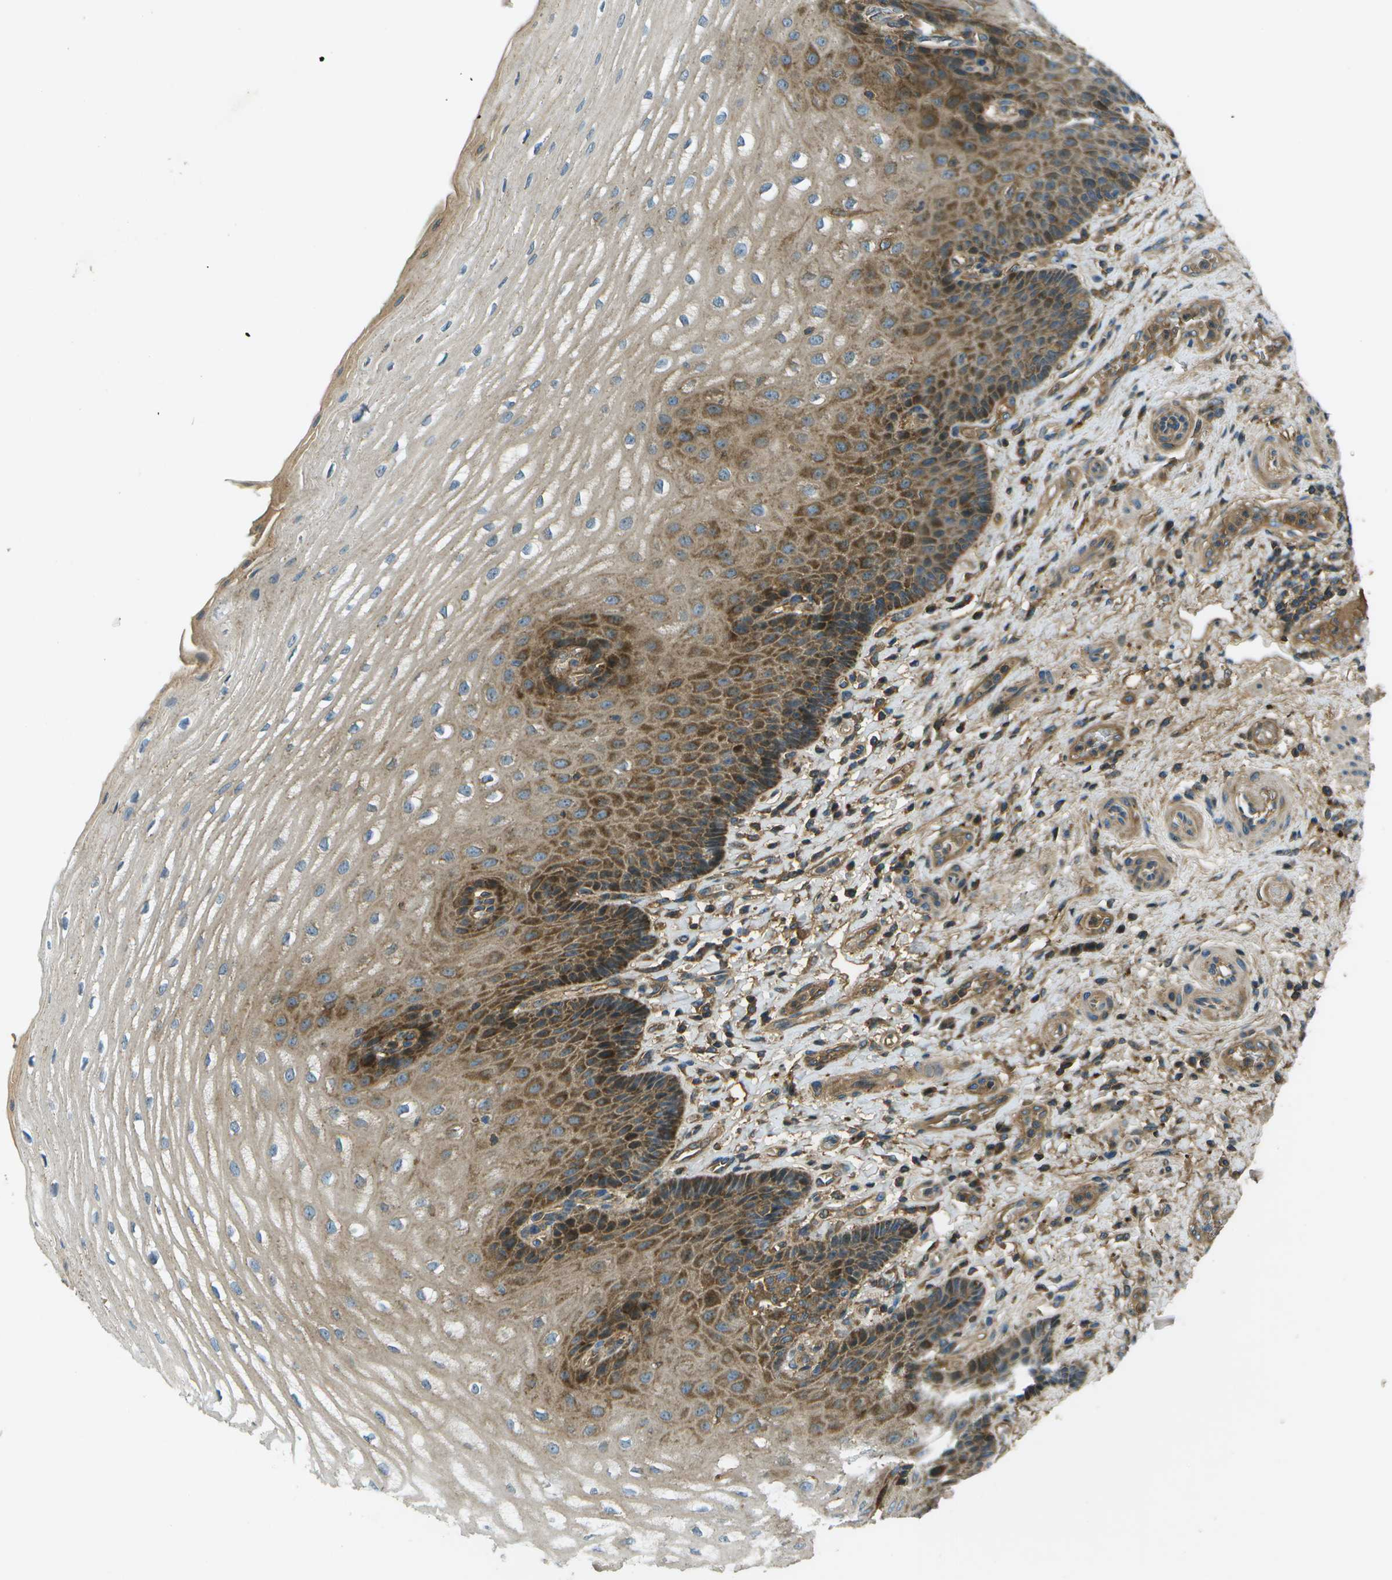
{"staining": {"intensity": "strong", "quantity": "<25%", "location": "cytoplasmic/membranous"}, "tissue": "esophagus", "cell_type": "Squamous epithelial cells", "image_type": "normal", "snomed": [{"axis": "morphology", "description": "Normal tissue, NOS"}, {"axis": "topography", "description": "Esophagus"}], "caption": "Immunohistochemical staining of unremarkable esophagus reveals strong cytoplasmic/membranous protein expression in about <25% of squamous epithelial cells.", "gene": "PXYLP1", "patient": {"sex": "male", "age": 54}}